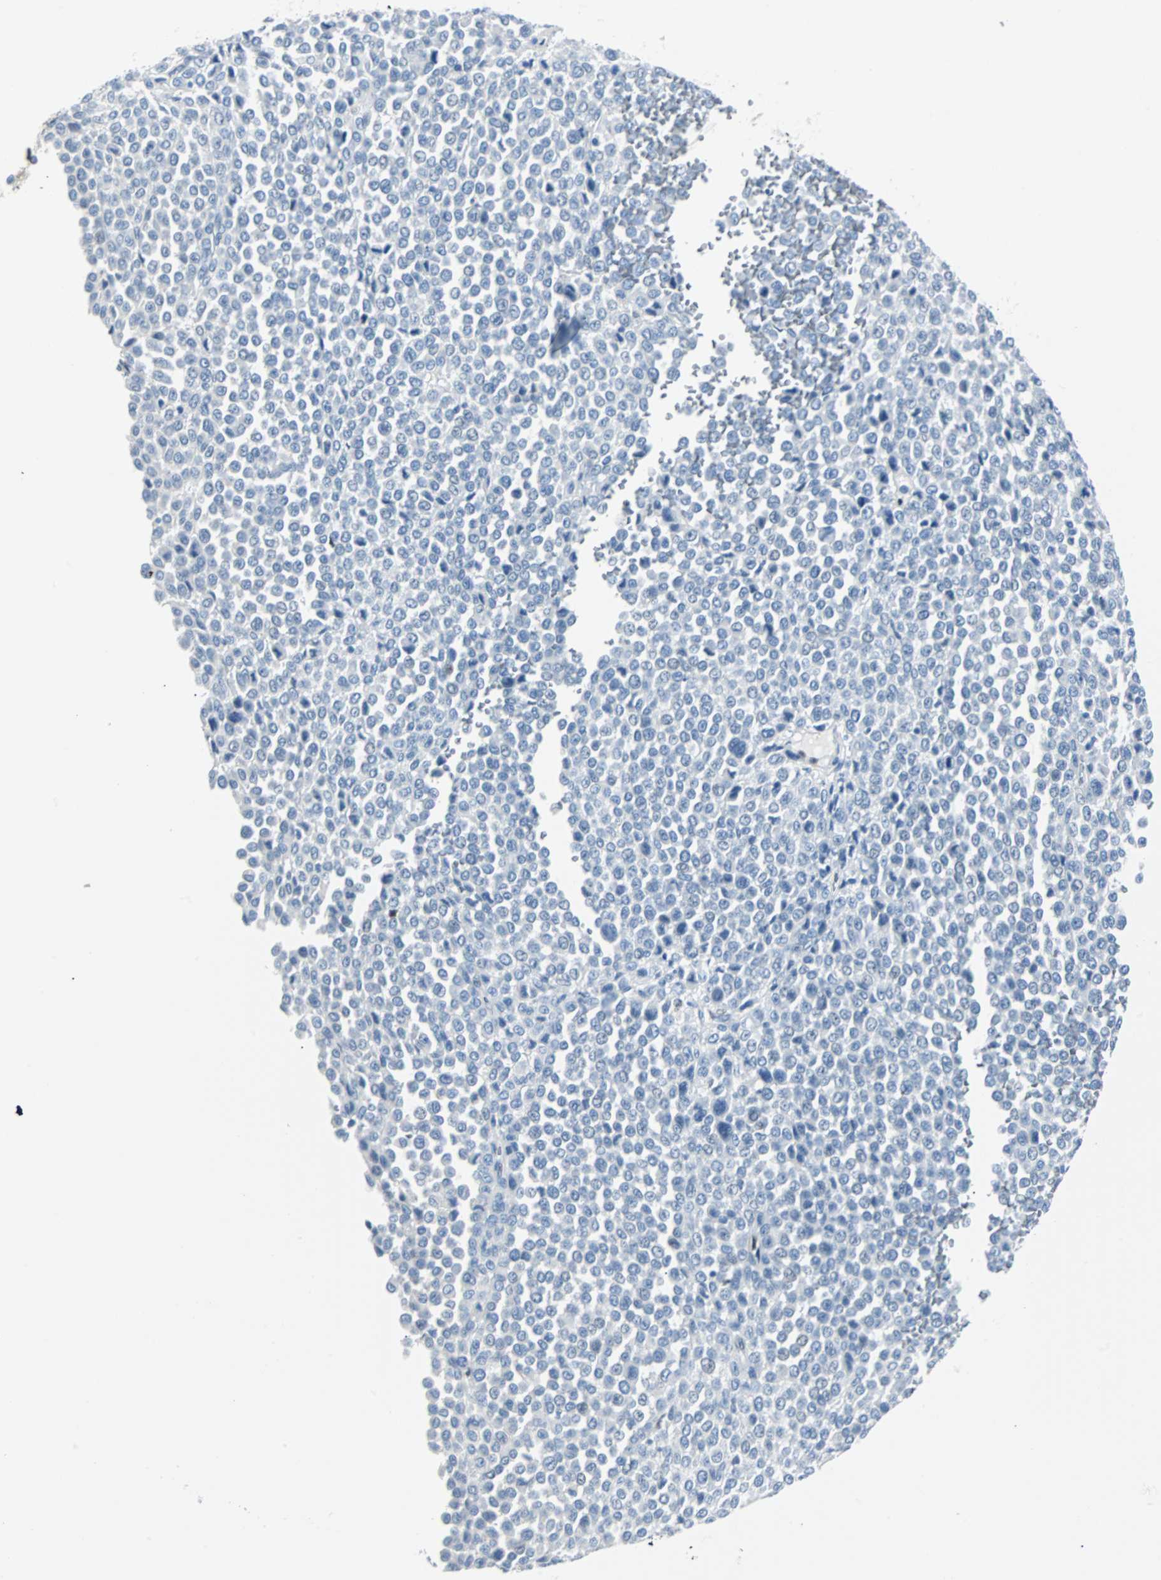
{"staining": {"intensity": "negative", "quantity": "none", "location": "none"}, "tissue": "melanoma", "cell_type": "Tumor cells", "image_type": "cancer", "snomed": [{"axis": "morphology", "description": "Malignant melanoma, Metastatic site"}, {"axis": "topography", "description": "Pancreas"}], "caption": "This micrograph is of malignant melanoma (metastatic site) stained with immunohistochemistry to label a protein in brown with the nuclei are counter-stained blue. There is no positivity in tumor cells. Nuclei are stained in blue.", "gene": "IL33", "patient": {"sex": "female", "age": 30}}